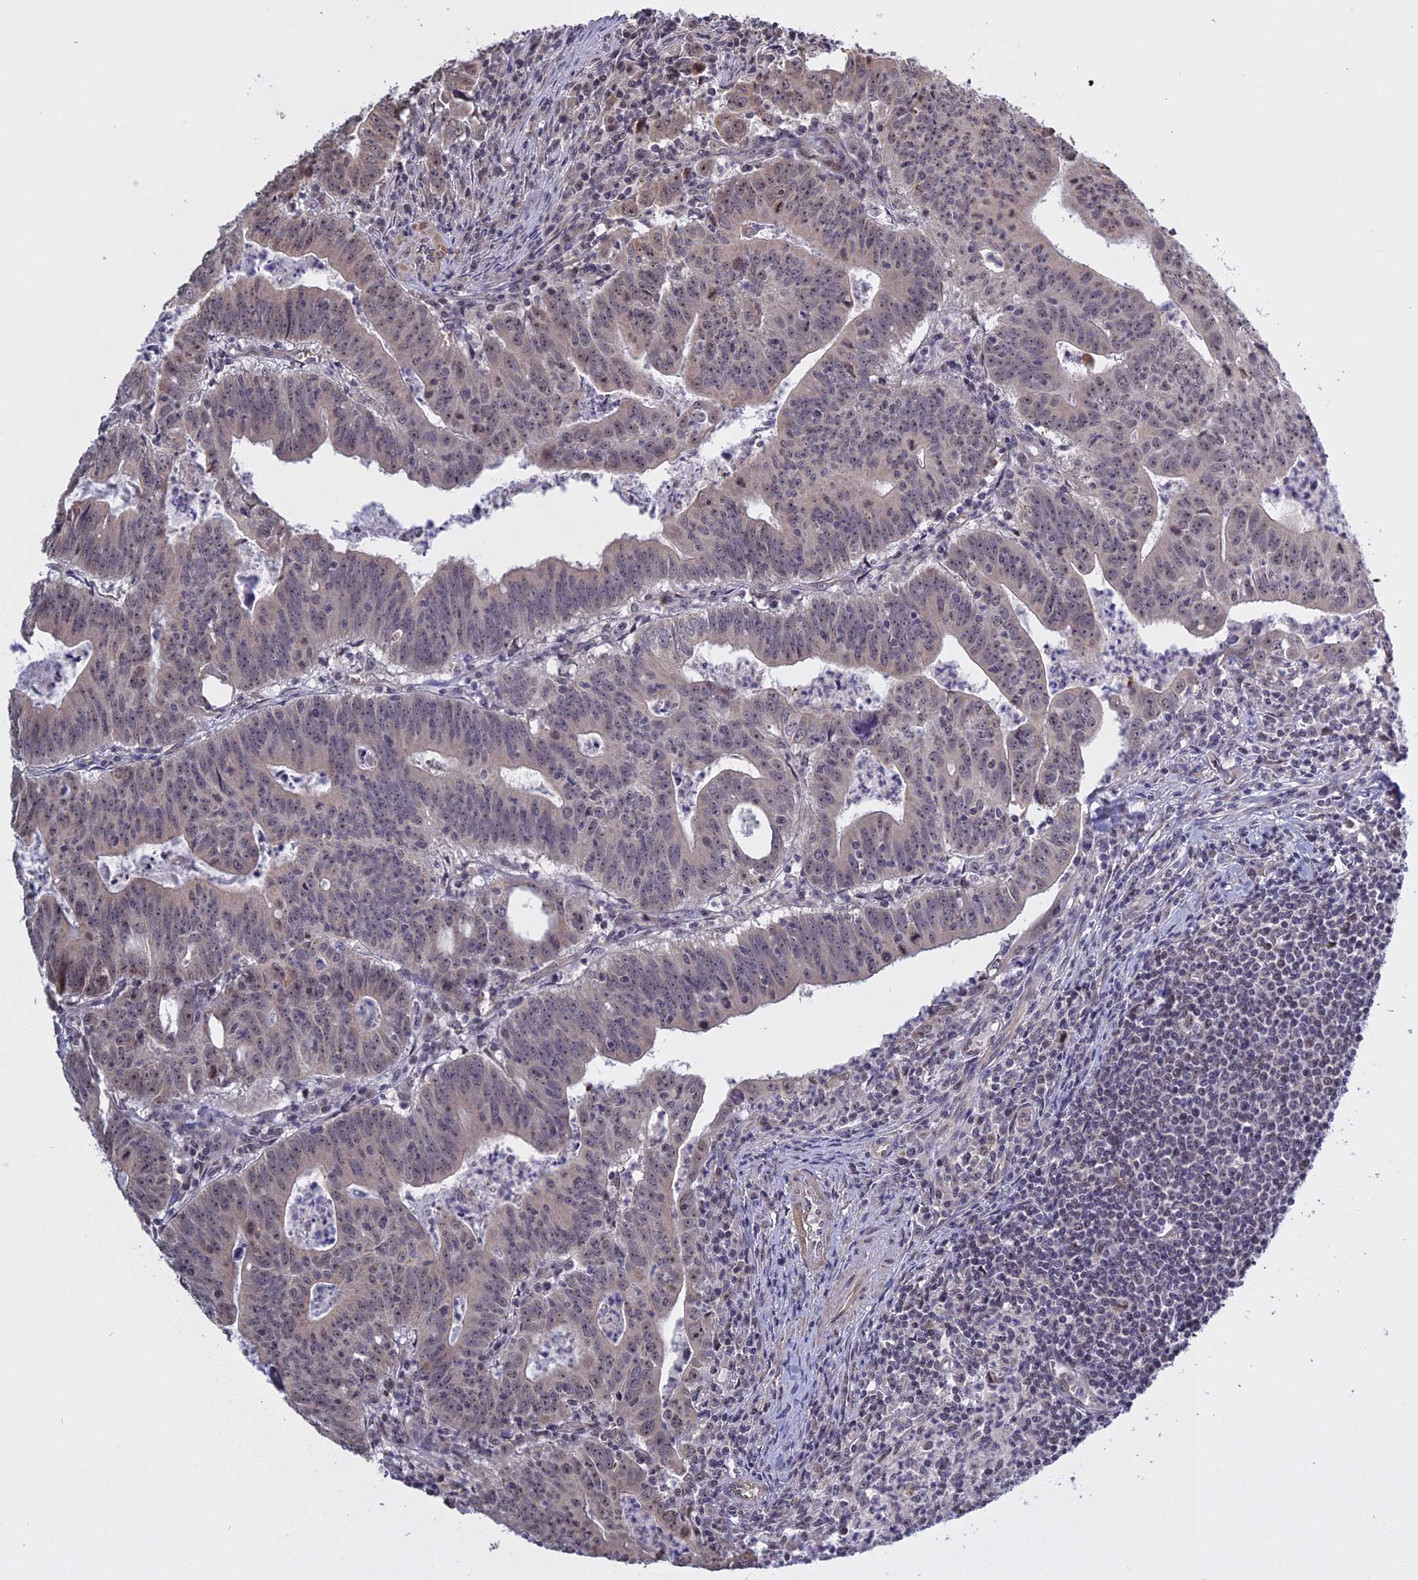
{"staining": {"intensity": "weak", "quantity": "<25%", "location": "nuclear"}, "tissue": "colorectal cancer", "cell_type": "Tumor cells", "image_type": "cancer", "snomed": [{"axis": "morphology", "description": "Adenocarcinoma, NOS"}, {"axis": "topography", "description": "Rectum"}], "caption": "Immunohistochemistry photomicrograph of adenocarcinoma (colorectal) stained for a protein (brown), which reveals no positivity in tumor cells.", "gene": "MGA", "patient": {"sex": "male", "age": 69}}